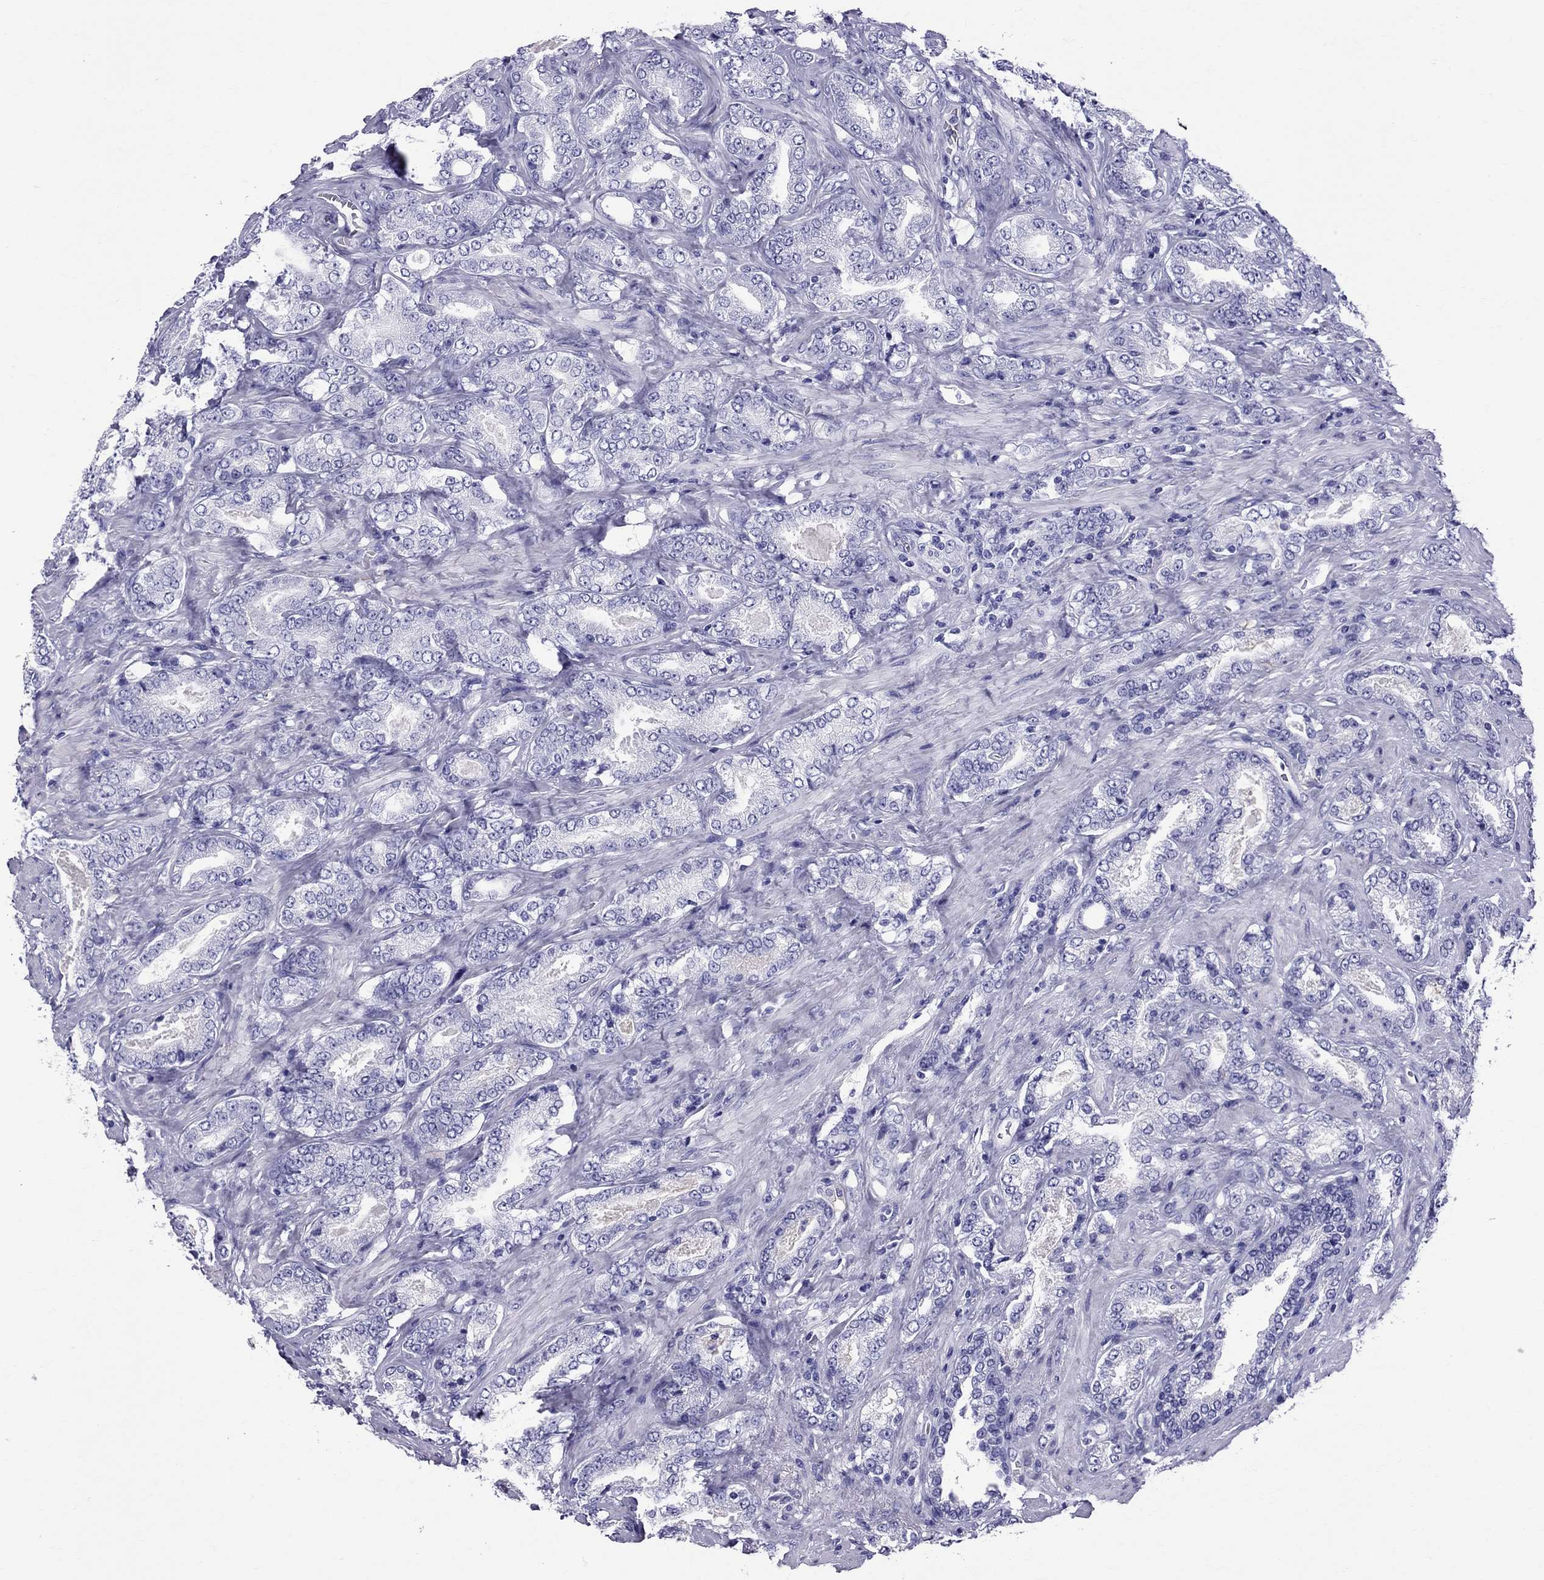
{"staining": {"intensity": "negative", "quantity": "none", "location": "none"}, "tissue": "prostate cancer", "cell_type": "Tumor cells", "image_type": "cancer", "snomed": [{"axis": "morphology", "description": "Adenocarcinoma, NOS"}, {"axis": "topography", "description": "Prostate"}], "caption": "This micrograph is of prostate cancer (adenocarcinoma) stained with immunohistochemistry (IHC) to label a protein in brown with the nuclei are counter-stained blue. There is no expression in tumor cells.", "gene": "SCART1", "patient": {"sex": "male", "age": 64}}